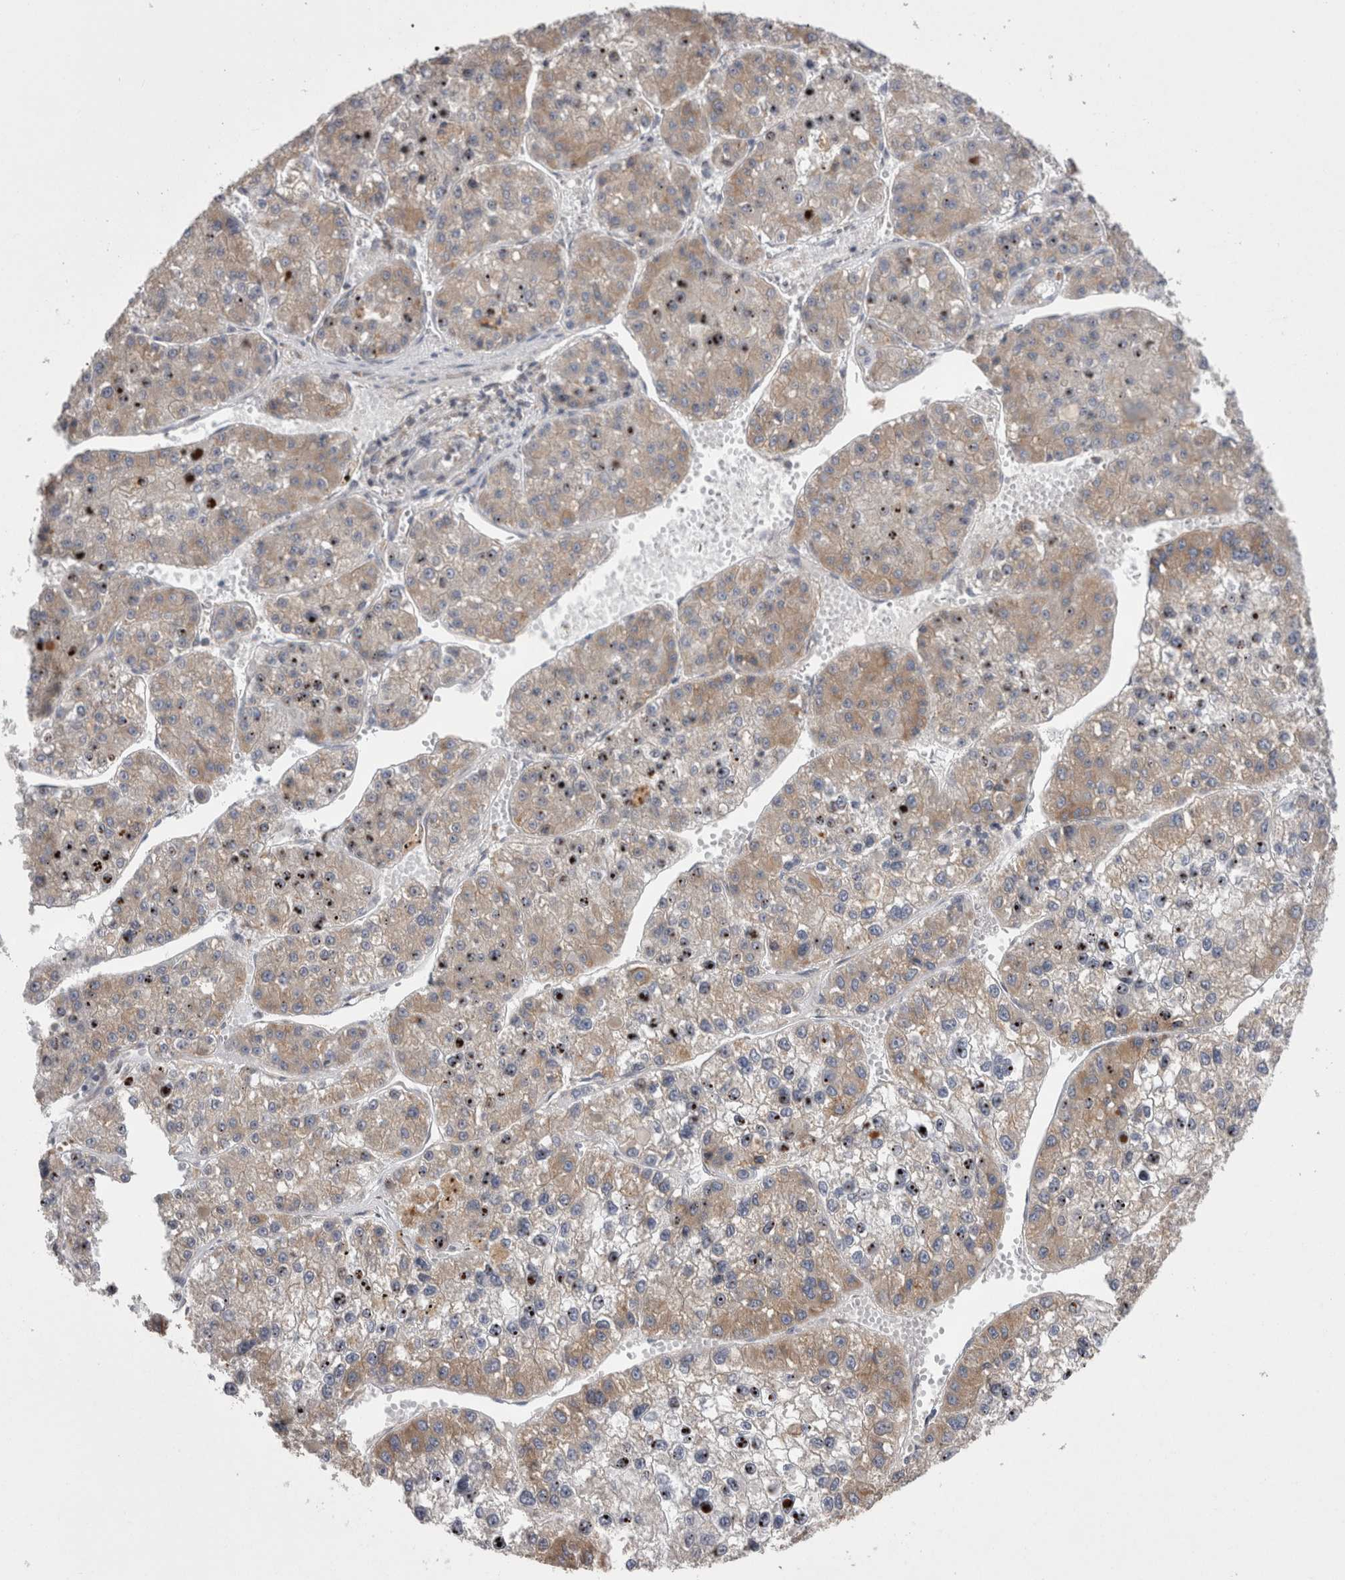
{"staining": {"intensity": "weak", "quantity": "25%-75%", "location": "cytoplasmic/membranous"}, "tissue": "liver cancer", "cell_type": "Tumor cells", "image_type": "cancer", "snomed": [{"axis": "morphology", "description": "Carcinoma, Hepatocellular, NOS"}, {"axis": "topography", "description": "Liver"}], "caption": "An immunohistochemistry (IHC) micrograph of neoplastic tissue is shown. Protein staining in brown shows weak cytoplasmic/membranous positivity in hepatocellular carcinoma (liver) within tumor cells.", "gene": "ZNF341", "patient": {"sex": "female", "age": 73}}